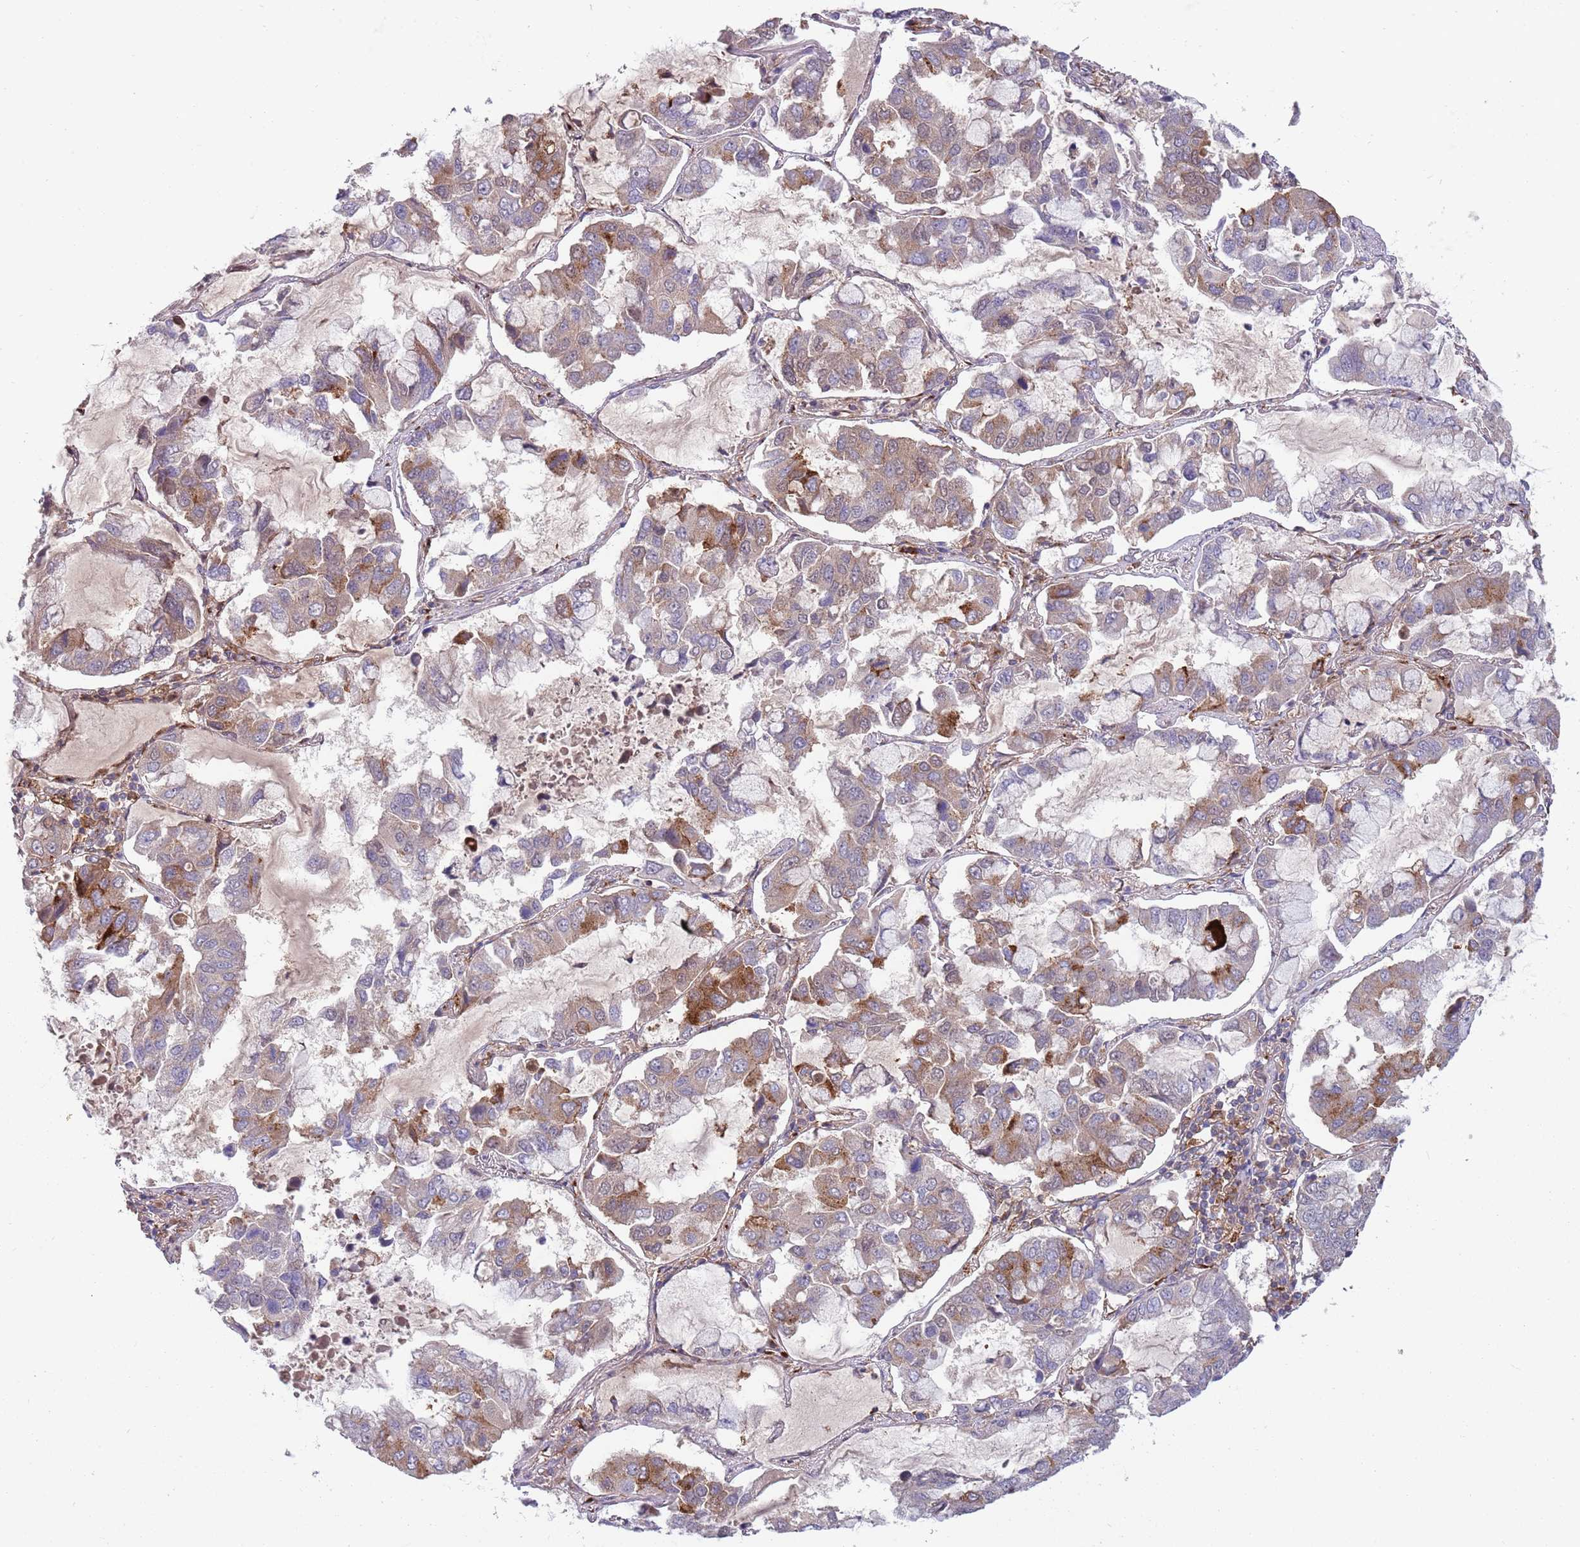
{"staining": {"intensity": "moderate", "quantity": "25%-75%", "location": "cytoplasmic/membranous"}, "tissue": "lung cancer", "cell_type": "Tumor cells", "image_type": "cancer", "snomed": [{"axis": "morphology", "description": "Adenocarcinoma, NOS"}, {"axis": "topography", "description": "Lung"}], "caption": "DAB immunohistochemical staining of lung cancer reveals moderate cytoplasmic/membranous protein staining in approximately 25%-75% of tumor cells.", "gene": "BTBD7", "patient": {"sex": "male", "age": 64}}